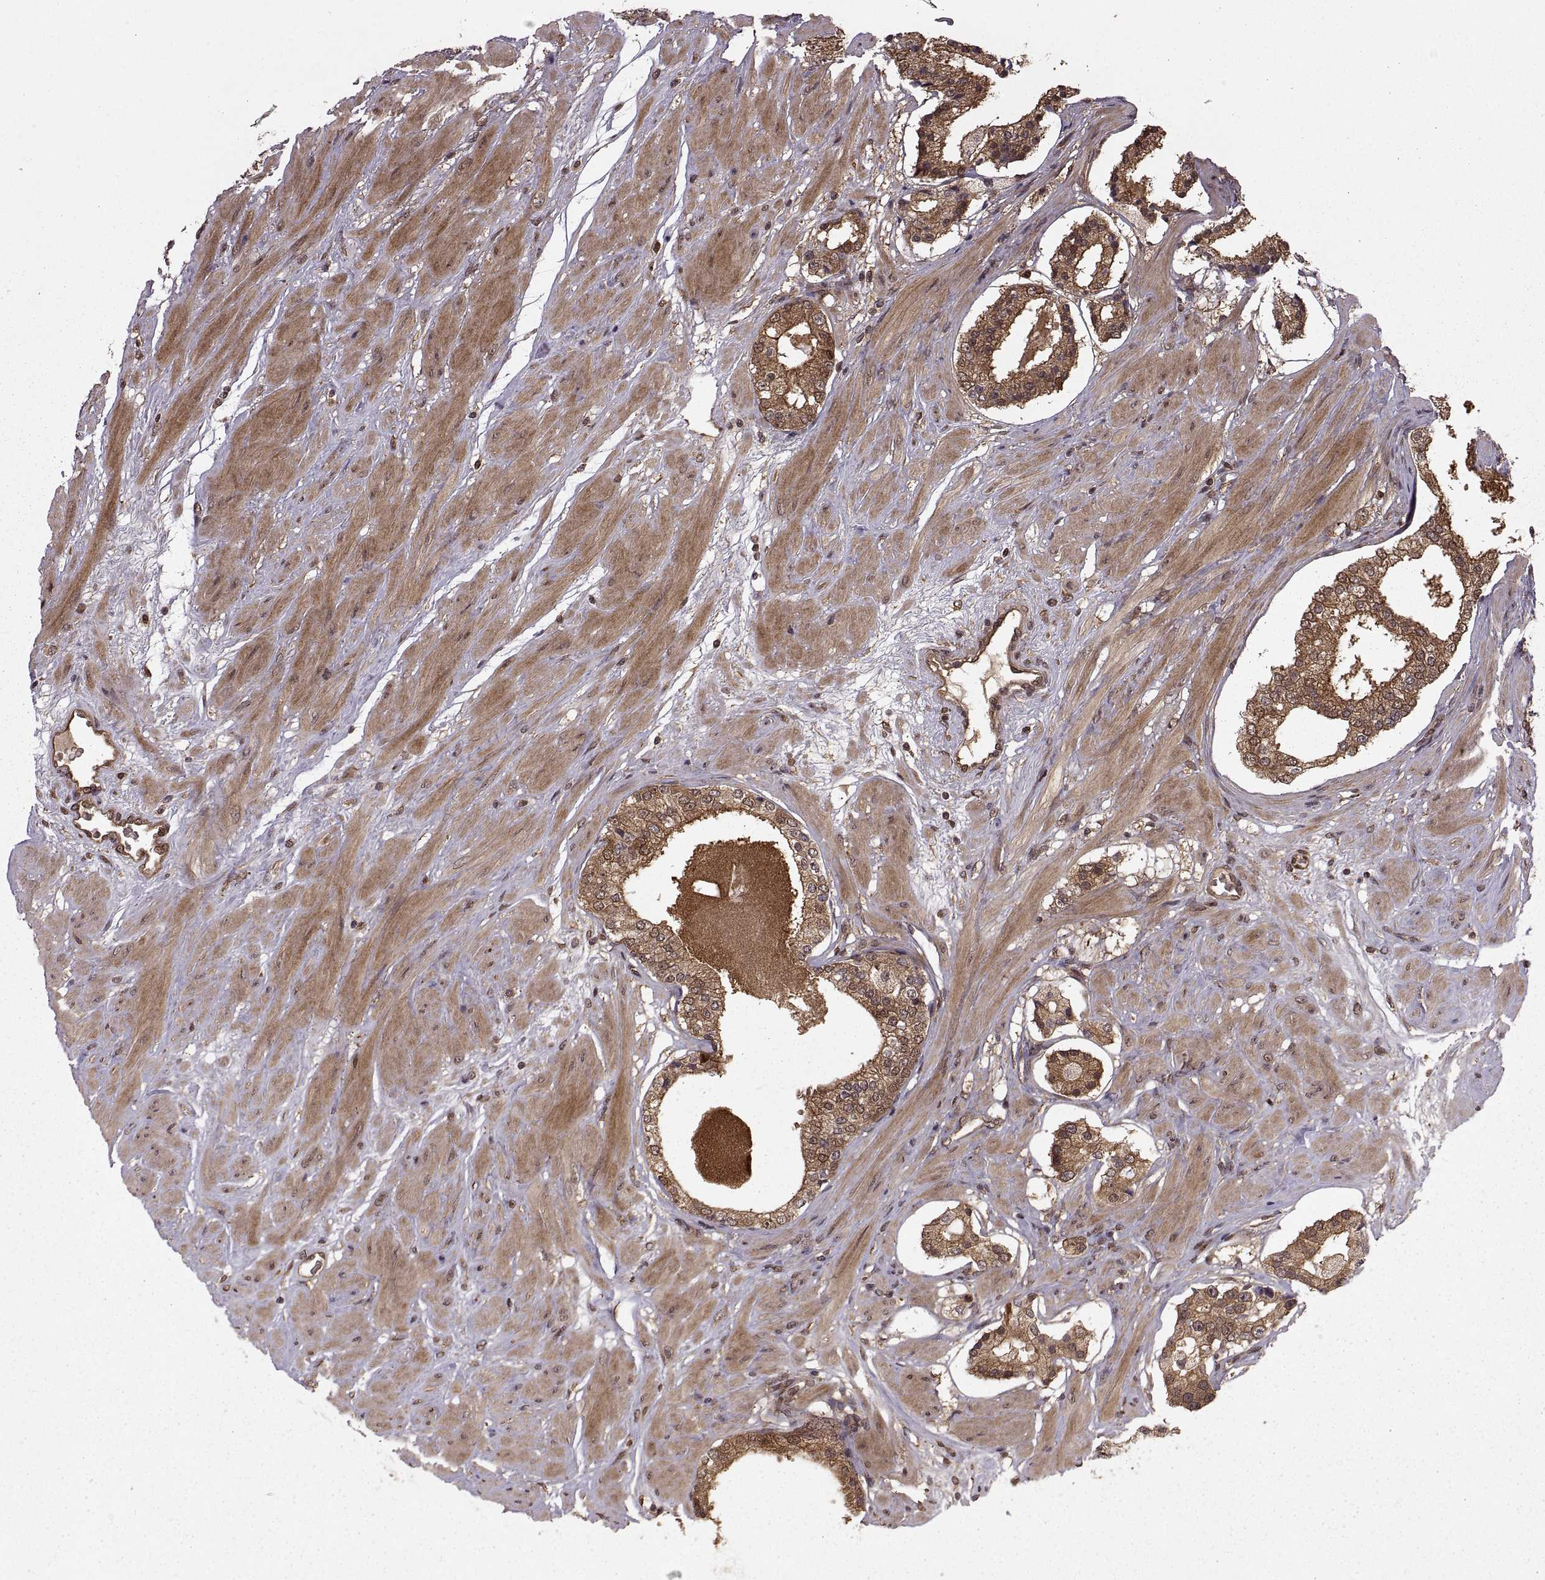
{"staining": {"intensity": "strong", "quantity": ">75%", "location": "cytoplasmic/membranous"}, "tissue": "prostate cancer", "cell_type": "Tumor cells", "image_type": "cancer", "snomed": [{"axis": "morphology", "description": "Adenocarcinoma, Low grade"}, {"axis": "topography", "description": "Prostate"}], "caption": "IHC histopathology image of neoplastic tissue: human prostate cancer stained using immunohistochemistry (IHC) demonstrates high levels of strong protein expression localized specifically in the cytoplasmic/membranous of tumor cells, appearing as a cytoplasmic/membranous brown color.", "gene": "DEDD", "patient": {"sex": "male", "age": 60}}